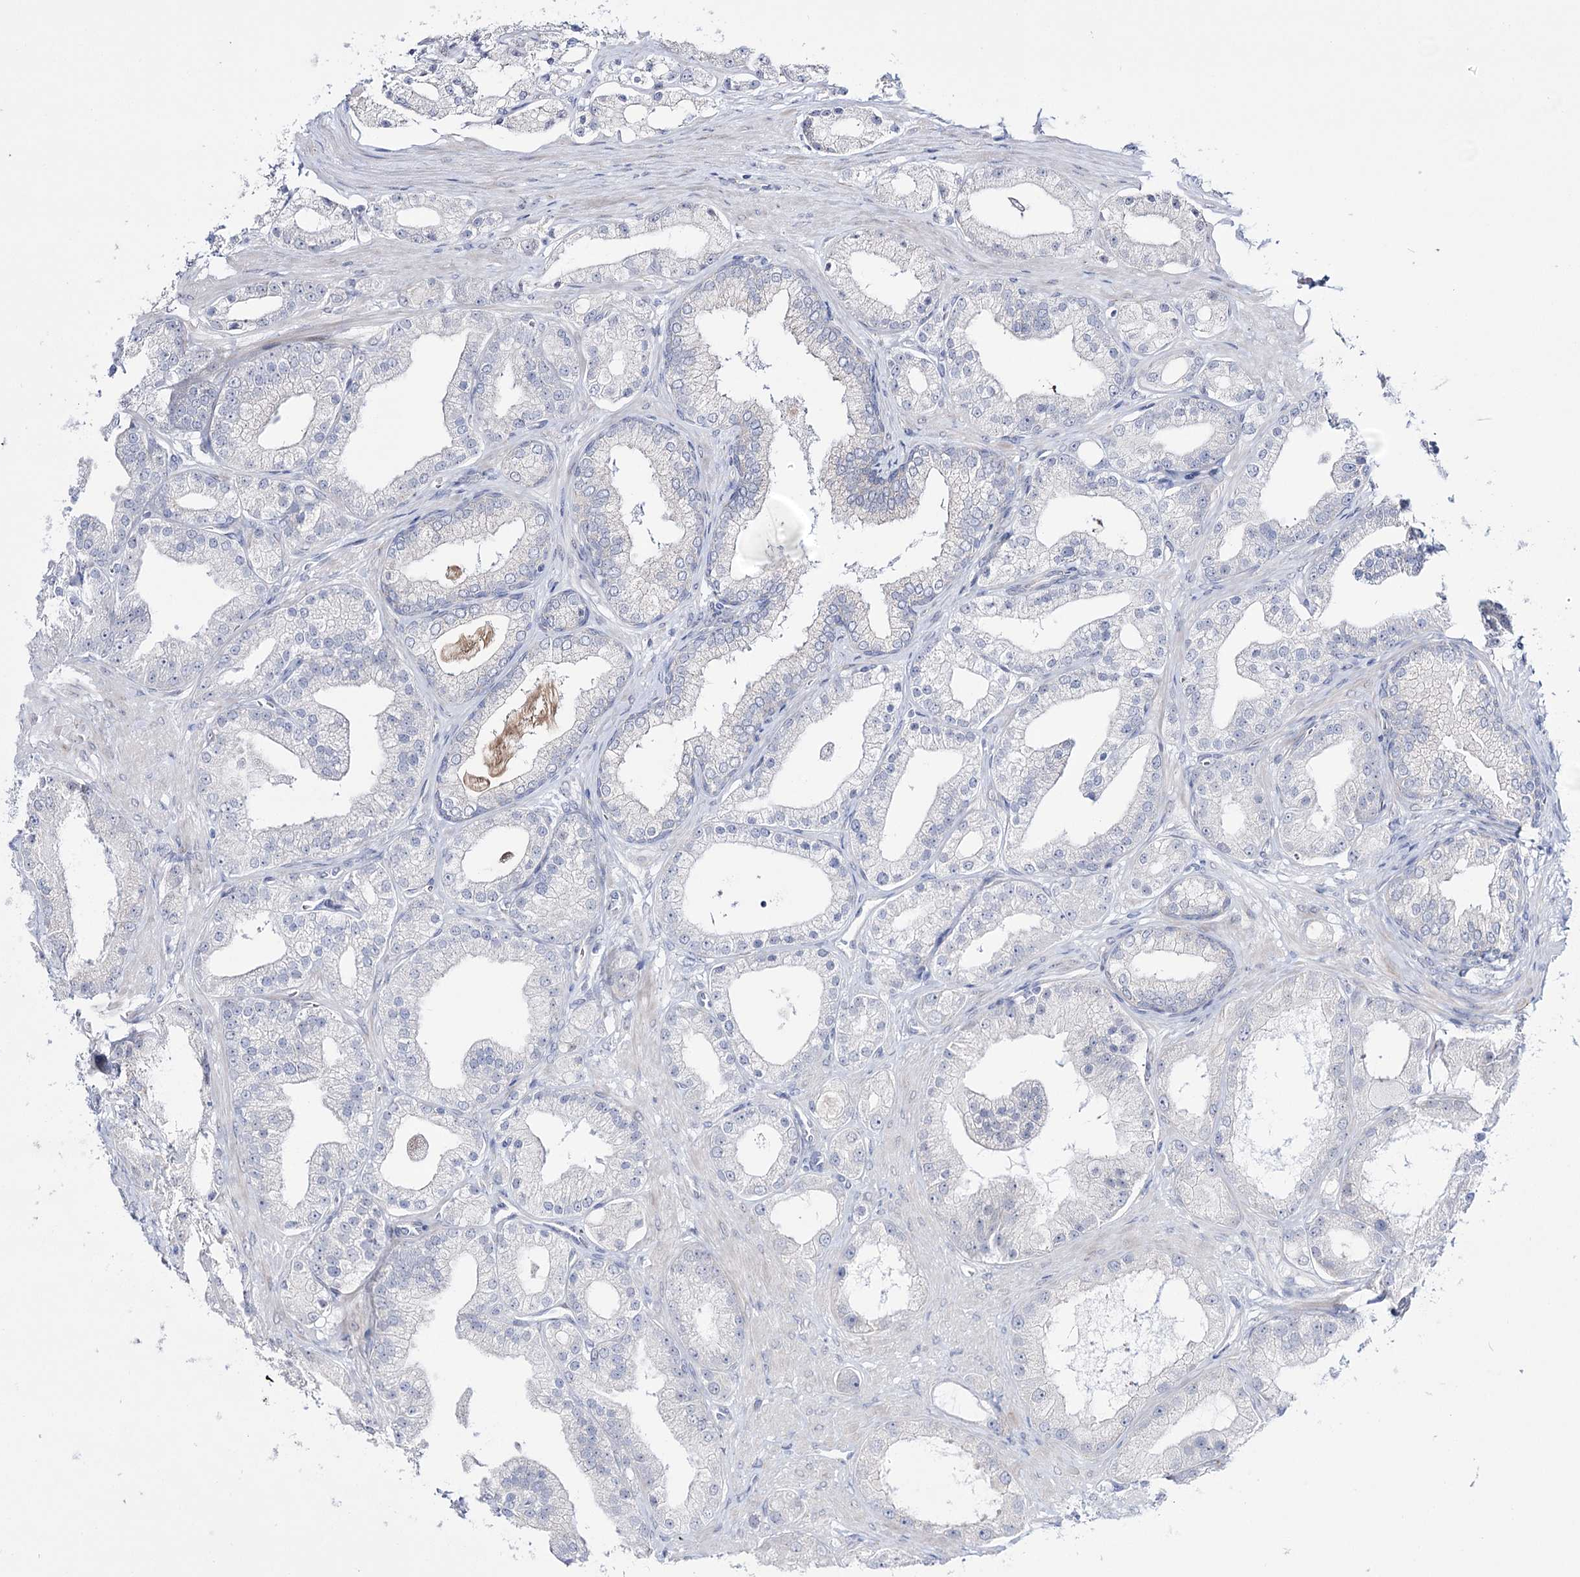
{"staining": {"intensity": "negative", "quantity": "none", "location": "none"}, "tissue": "prostate cancer", "cell_type": "Tumor cells", "image_type": "cancer", "snomed": [{"axis": "morphology", "description": "Adenocarcinoma, Low grade"}, {"axis": "topography", "description": "Prostate"}], "caption": "The immunohistochemistry (IHC) micrograph has no significant staining in tumor cells of adenocarcinoma (low-grade) (prostate) tissue.", "gene": "RBM15B", "patient": {"sex": "male", "age": 67}}